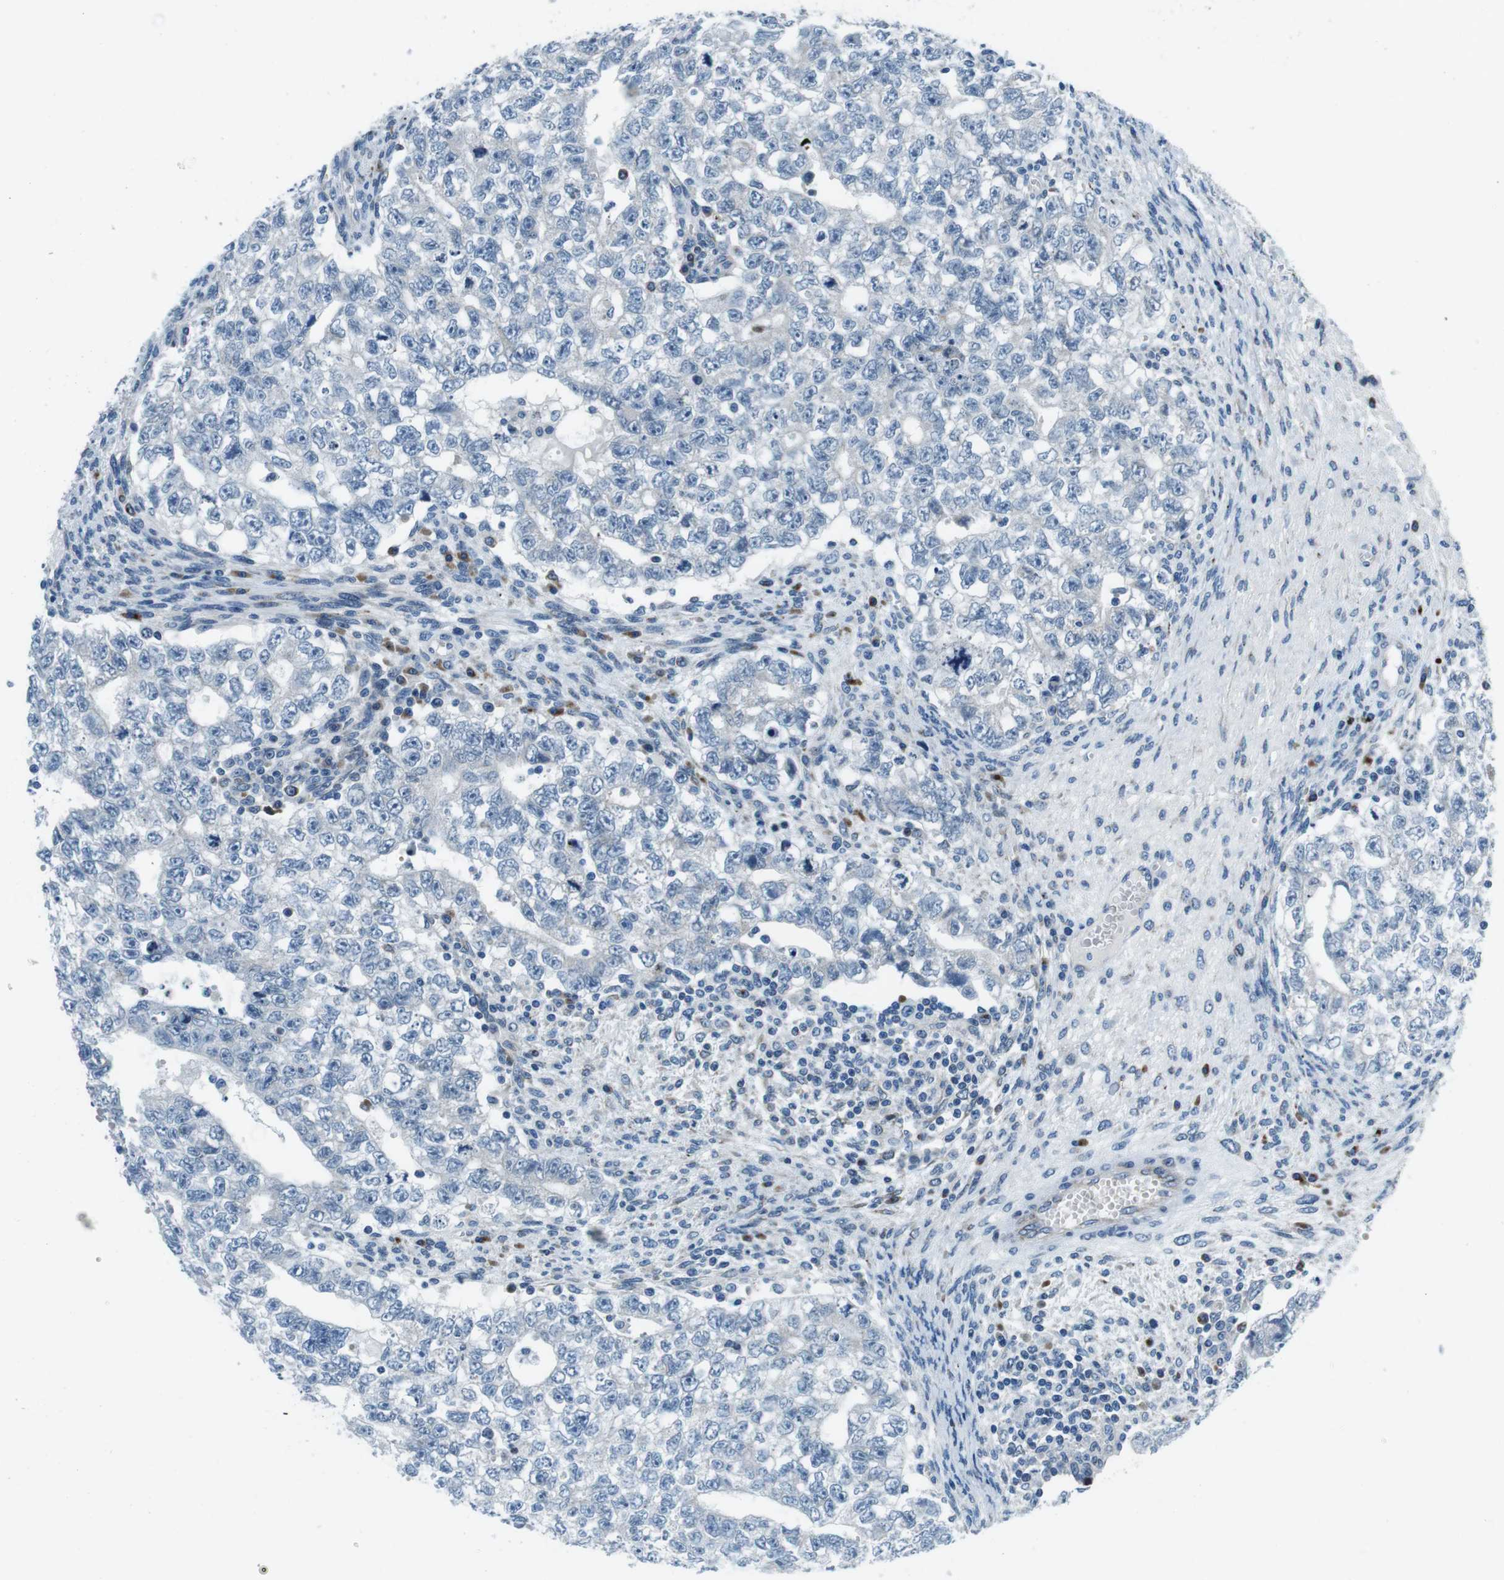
{"staining": {"intensity": "negative", "quantity": "none", "location": "none"}, "tissue": "testis cancer", "cell_type": "Tumor cells", "image_type": "cancer", "snomed": [{"axis": "morphology", "description": "Seminoma, NOS"}, {"axis": "morphology", "description": "Carcinoma, Embryonal, NOS"}, {"axis": "topography", "description": "Testis"}], "caption": "Micrograph shows no protein expression in tumor cells of testis embryonal carcinoma tissue.", "gene": "NUCB2", "patient": {"sex": "male", "age": 38}}